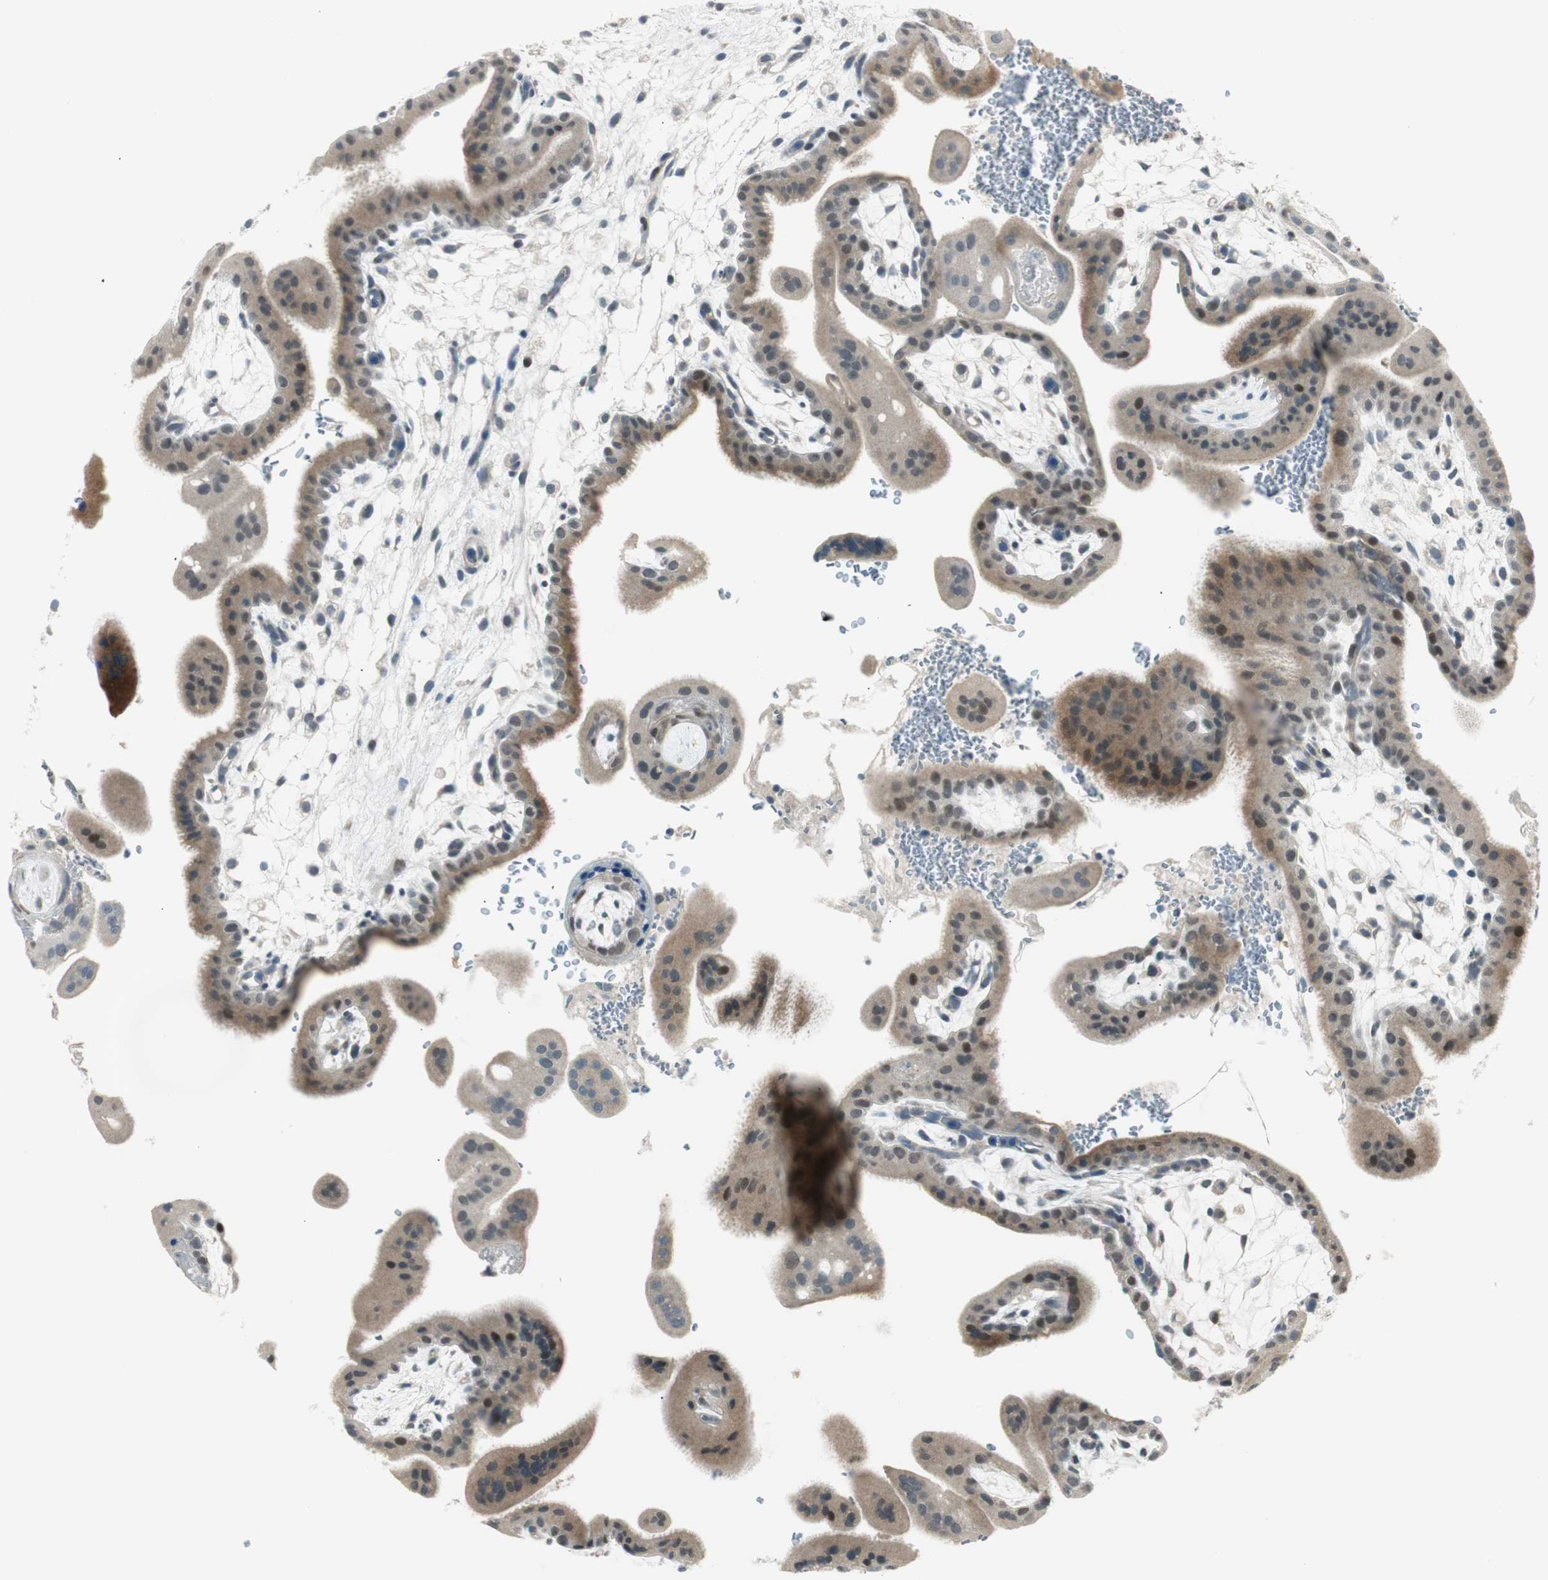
{"staining": {"intensity": "negative", "quantity": "none", "location": "none"}, "tissue": "placenta", "cell_type": "Decidual cells", "image_type": "normal", "snomed": [{"axis": "morphology", "description": "Normal tissue, NOS"}, {"axis": "topography", "description": "Placenta"}], "caption": "High power microscopy histopathology image of an immunohistochemistry (IHC) micrograph of benign placenta, revealing no significant positivity in decidual cells.", "gene": "PCDHB15", "patient": {"sex": "female", "age": 35}}